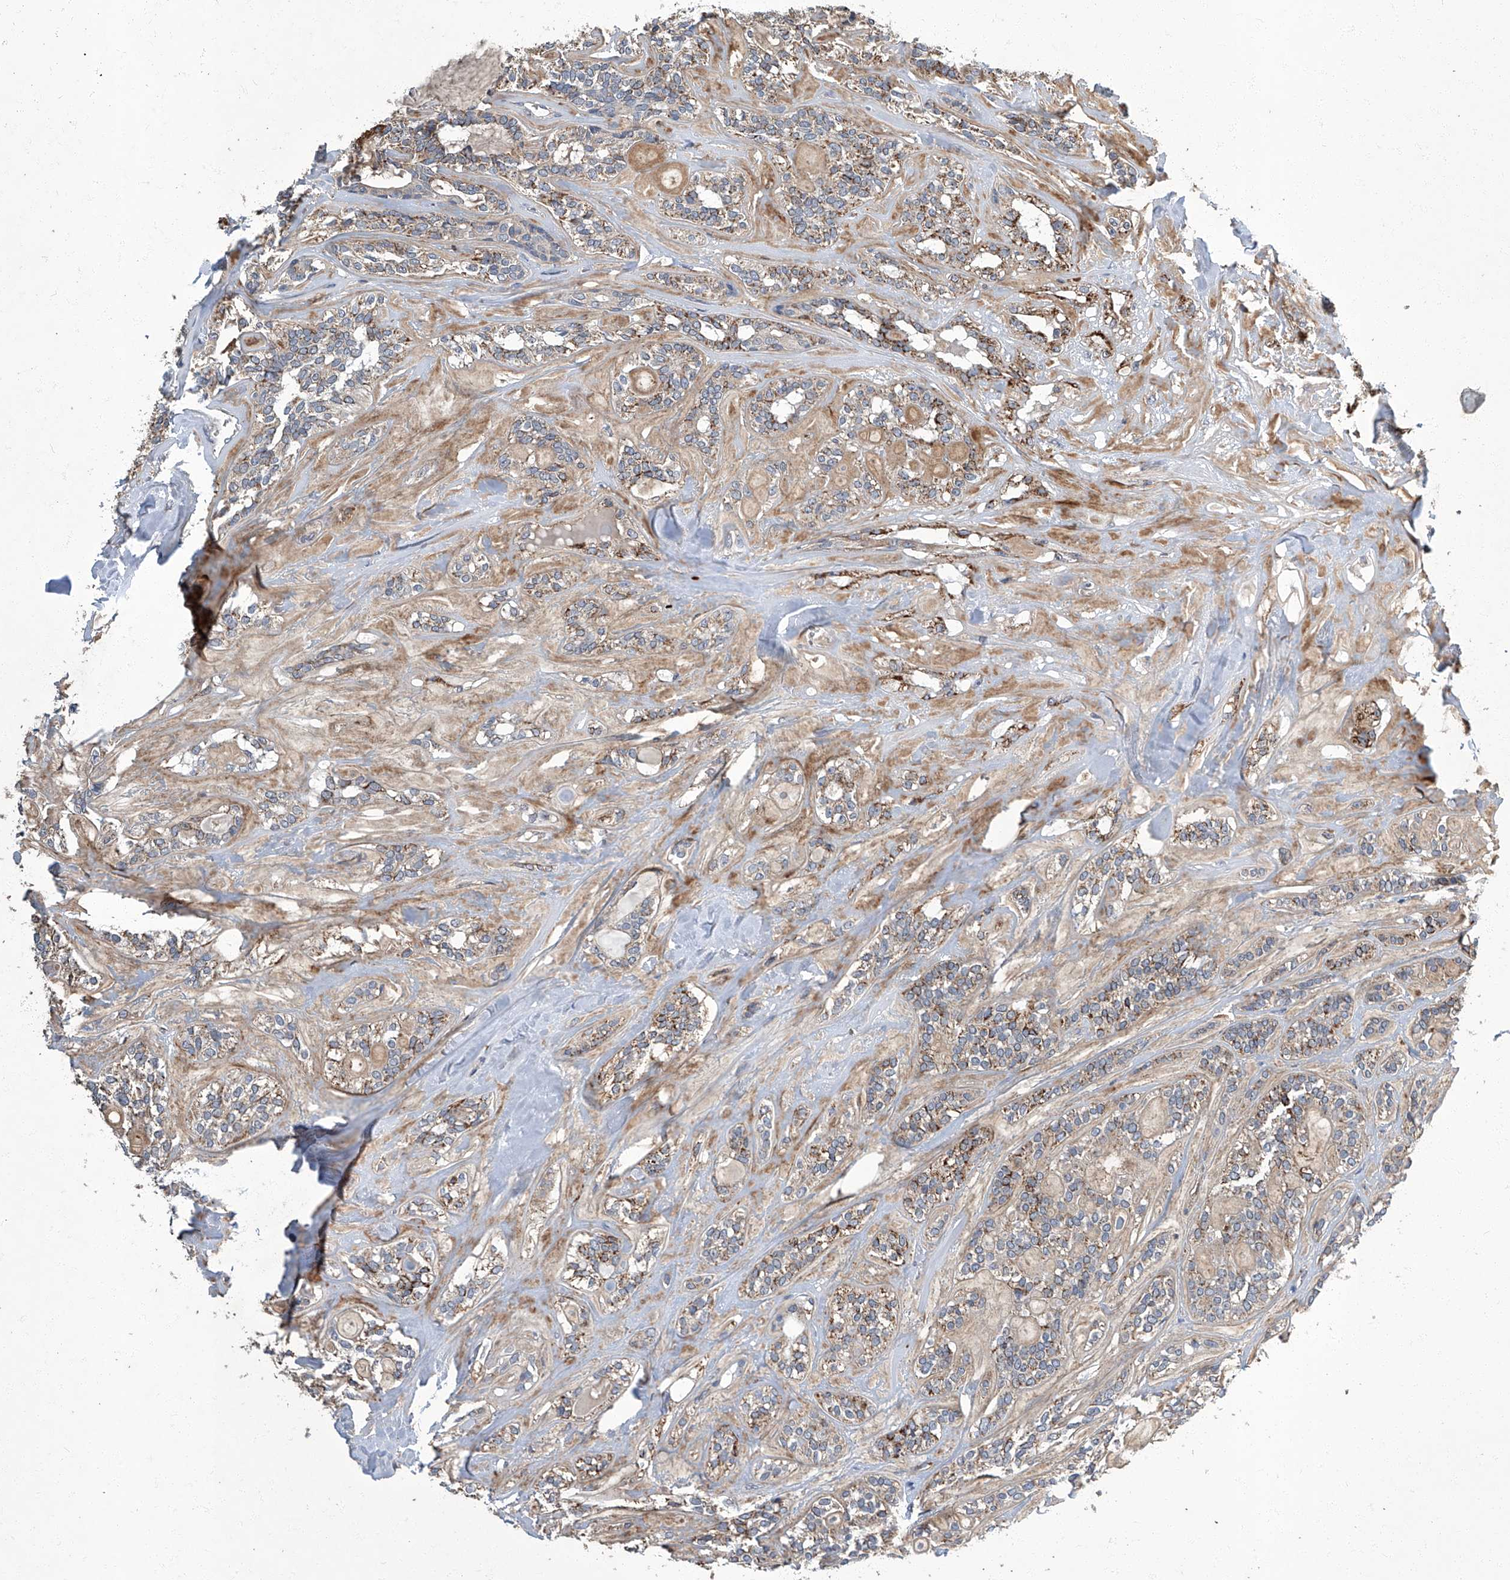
{"staining": {"intensity": "moderate", "quantity": "<25%", "location": "cytoplasmic/membranous"}, "tissue": "head and neck cancer", "cell_type": "Tumor cells", "image_type": "cancer", "snomed": [{"axis": "morphology", "description": "Adenocarcinoma, NOS"}, {"axis": "topography", "description": "Head-Neck"}], "caption": "A brown stain highlights moderate cytoplasmic/membranous staining of a protein in head and neck cancer tumor cells.", "gene": "TNFRSF13B", "patient": {"sex": "male", "age": 66}}